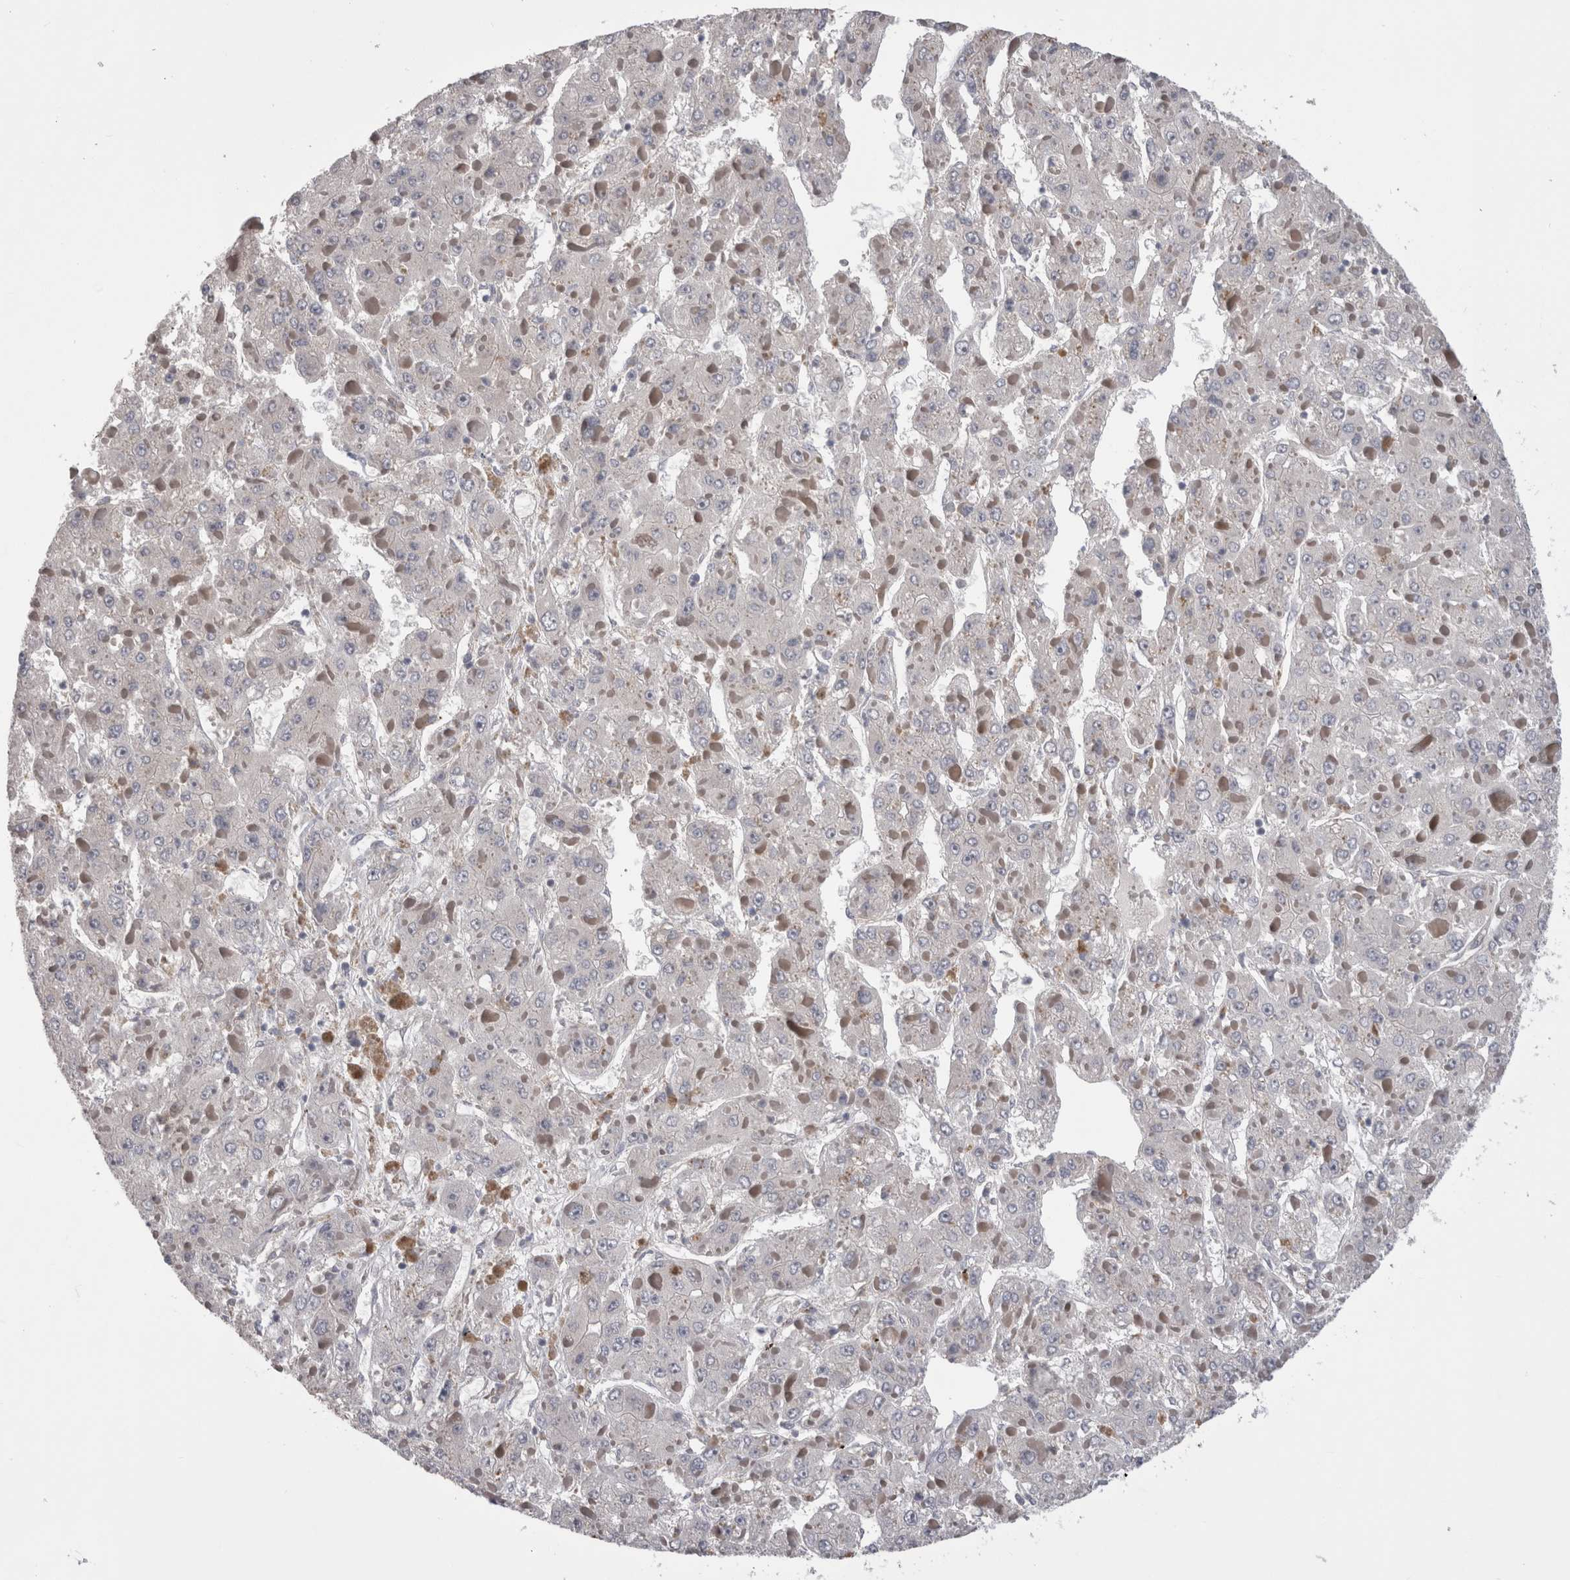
{"staining": {"intensity": "negative", "quantity": "none", "location": "none"}, "tissue": "liver cancer", "cell_type": "Tumor cells", "image_type": "cancer", "snomed": [{"axis": "morphology", "description": "Carcinoma, Hepatocellular, NOS"}, {"axis": "topography", "description": "Liver"}], "caption": "A high-resolution micrograph shows IHC staining of liver cancer, which shows no significant staining in tumor cells.", "gene": "DCTN6", "patient": {"sex": "female", "age": 73}}